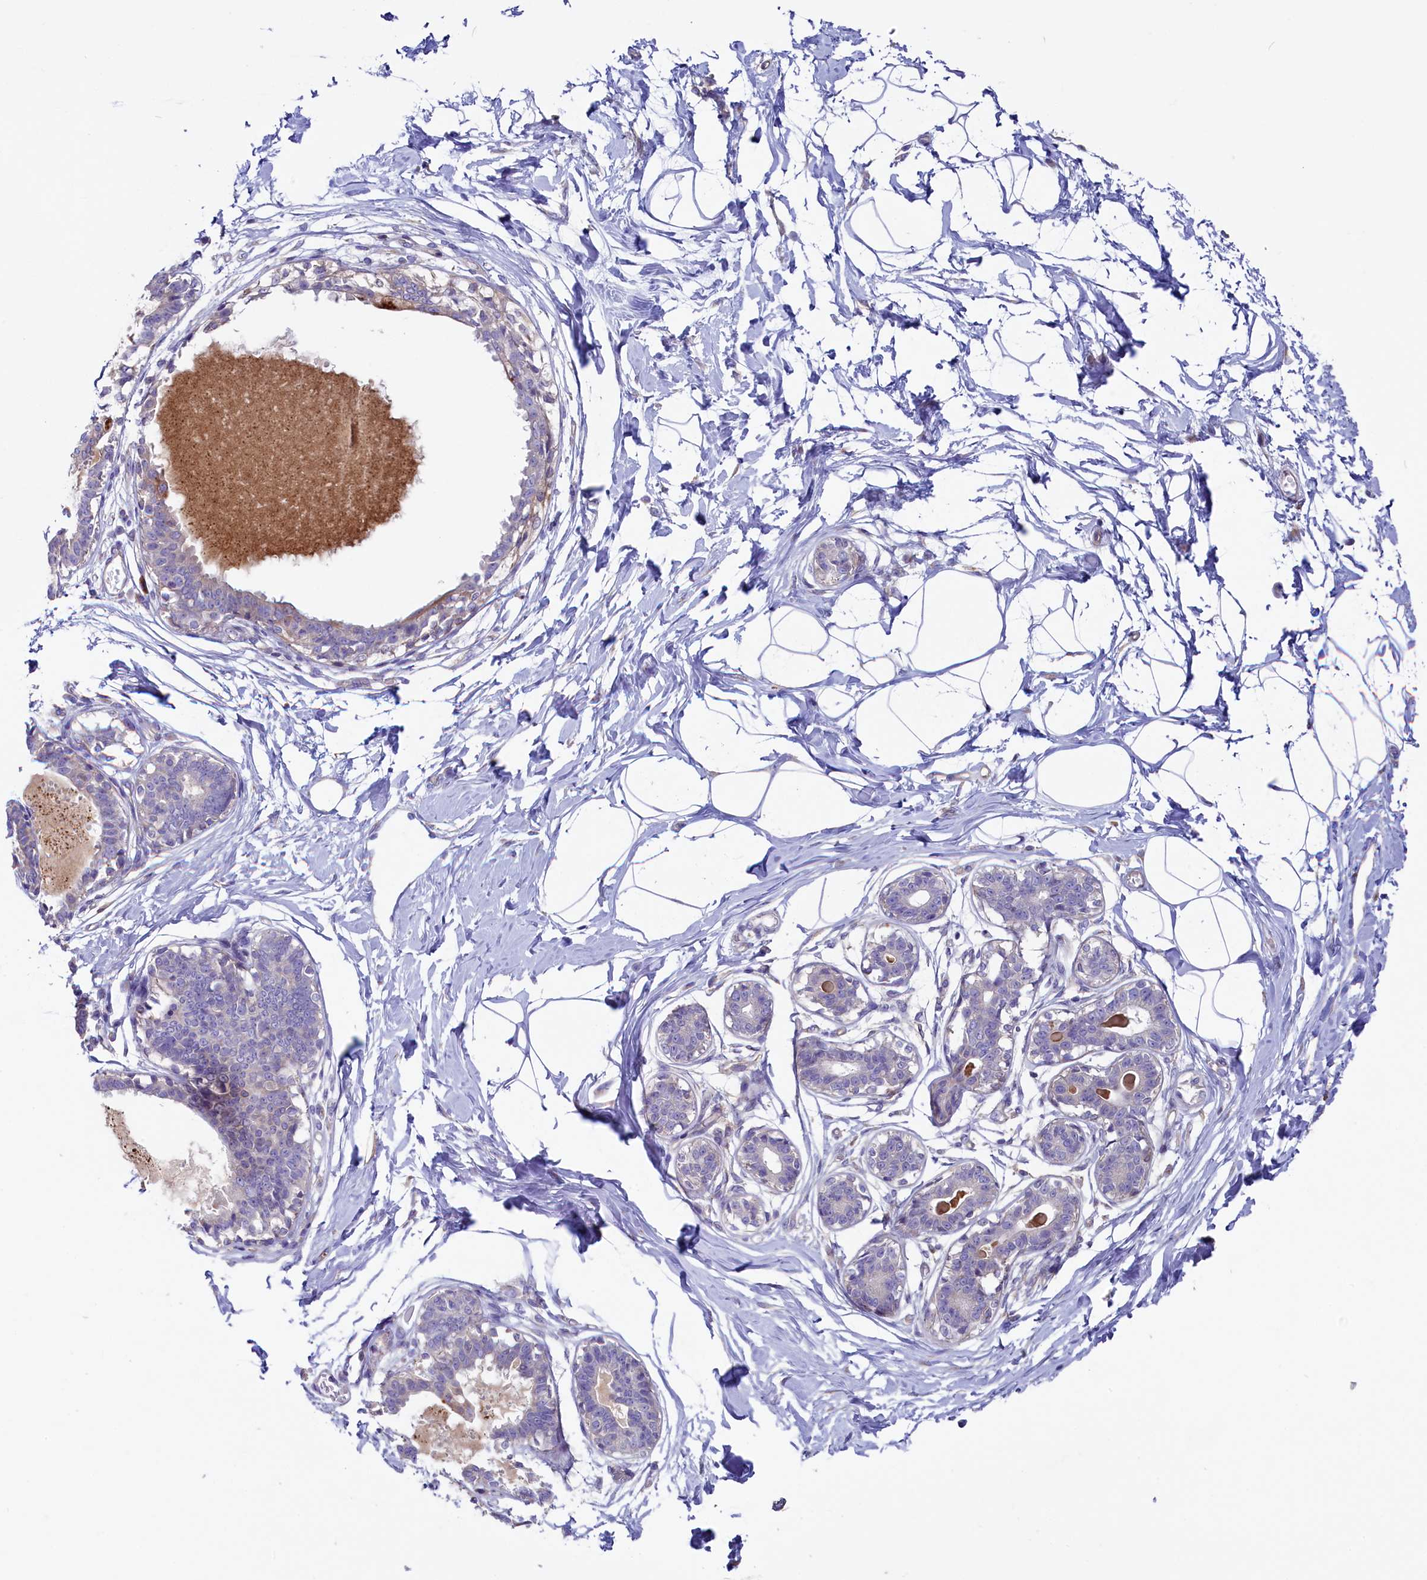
{"staining": {"intensity": "negative", "quantity": "none", "location": "none"}, "tissue": "breast", "cell_type": "Adipocytes", "image_type": "normal", "snomed": [{"axis": "morphology", "description": "Normal tissue, NOS"}, {"axis": "topography", "description": "Breast"}], "caption": "The IHC histopathology image has no significant positivity in adipocytes of breast.", "gene": "GPR108", "patient": {"sex": "female", "age": 45}}